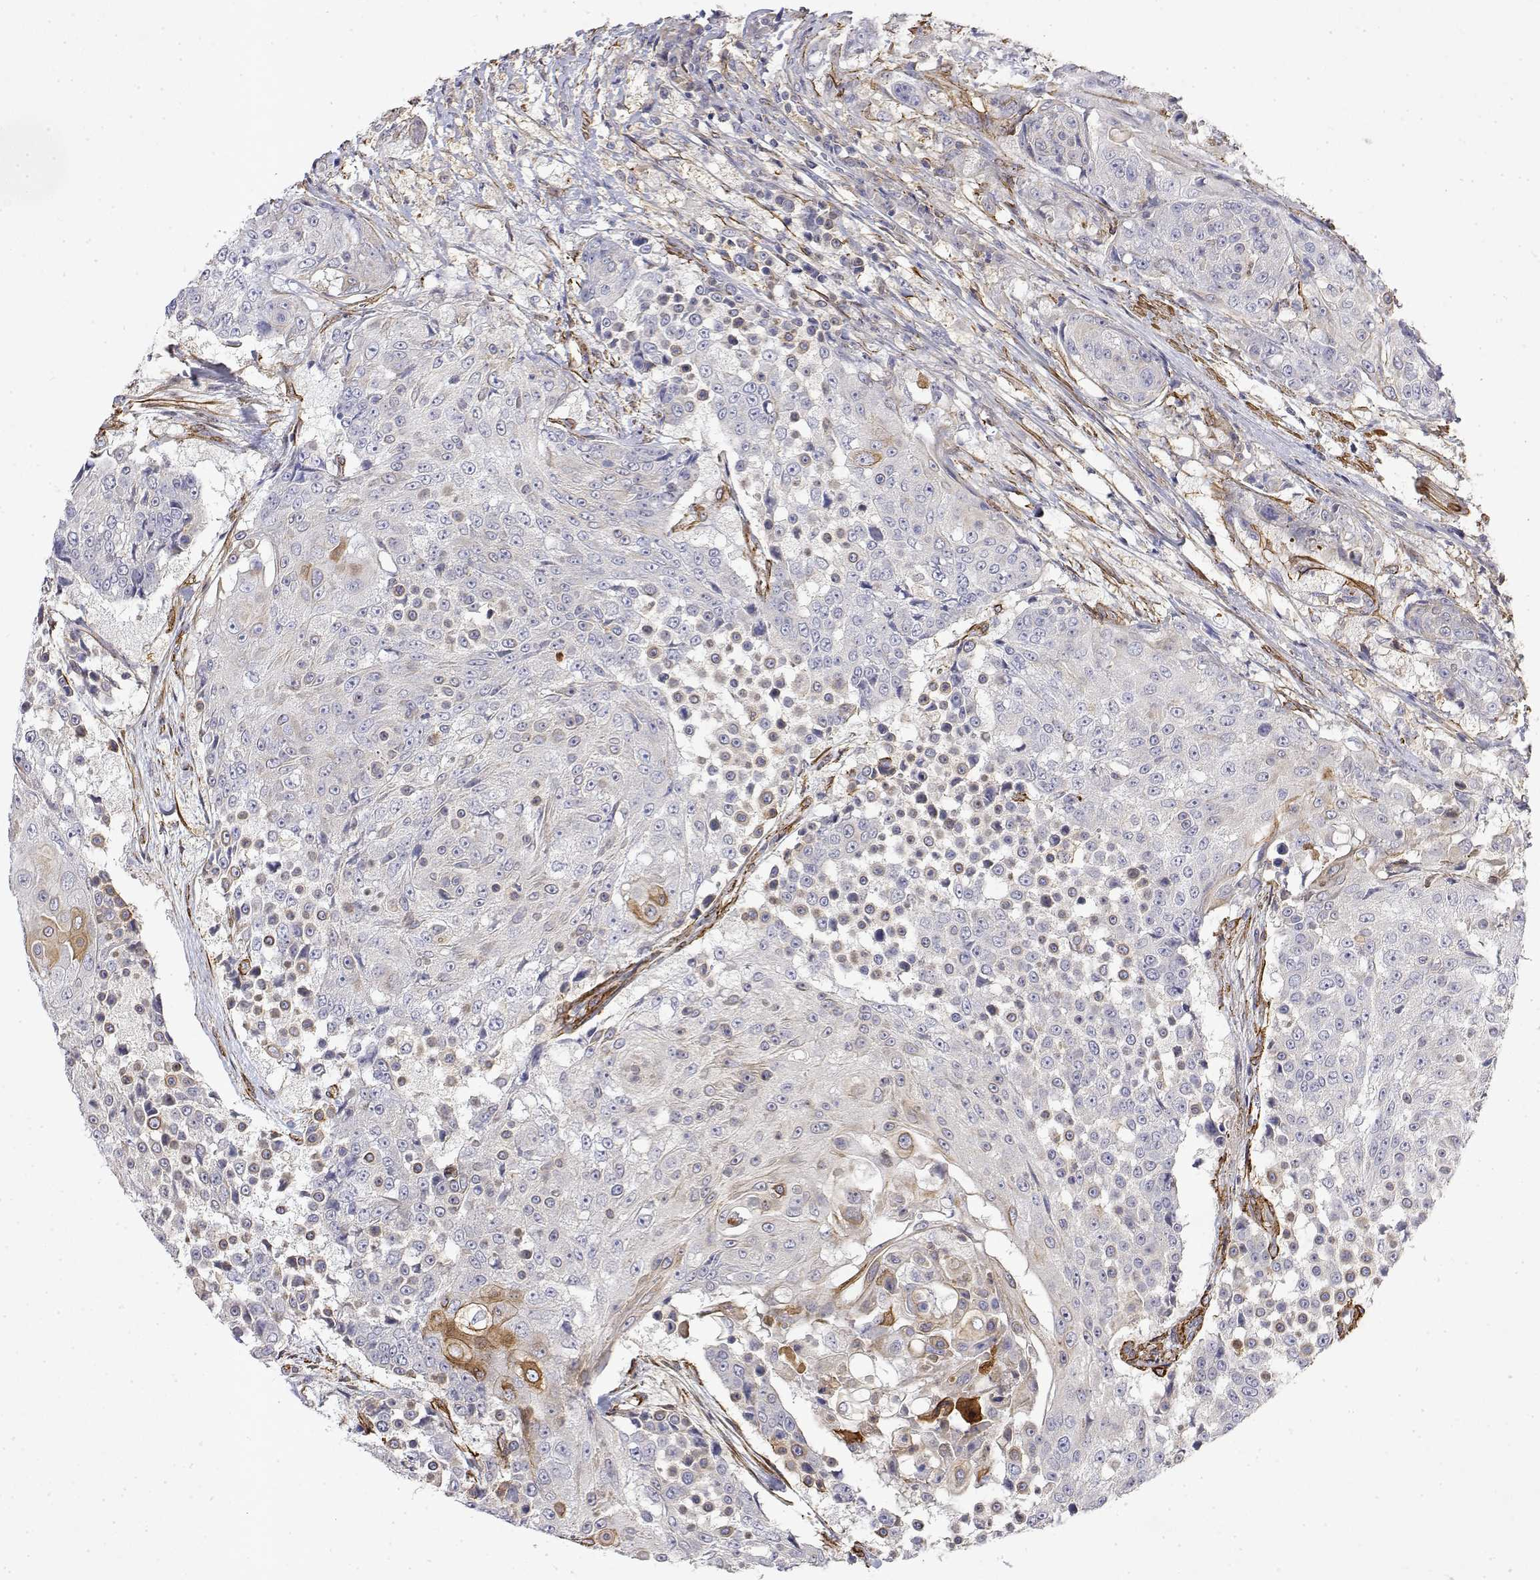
{"staining": {"intensity": "negative", "quantity": "none", "location": "none"}, "tissue": "urothelial cancer", "cell_type": "Tumor cells", "image_type": "cancer", "snomed": [{"axis": "morphology", "description": "Urothelial carcinoma, High grade"}, {"axis": "topography", "description": "Urinary bladder"}], "caption": "High magnification brightfield microscopy of urothelial cancer stained with DAB (3,3'-diaminobenzidine) (brown) and counterstained with hematoxylin (blue): tumor cells show no significant staining.", "gene": "SOWAHD", "patient": {"sex": "female", "age": 63}}